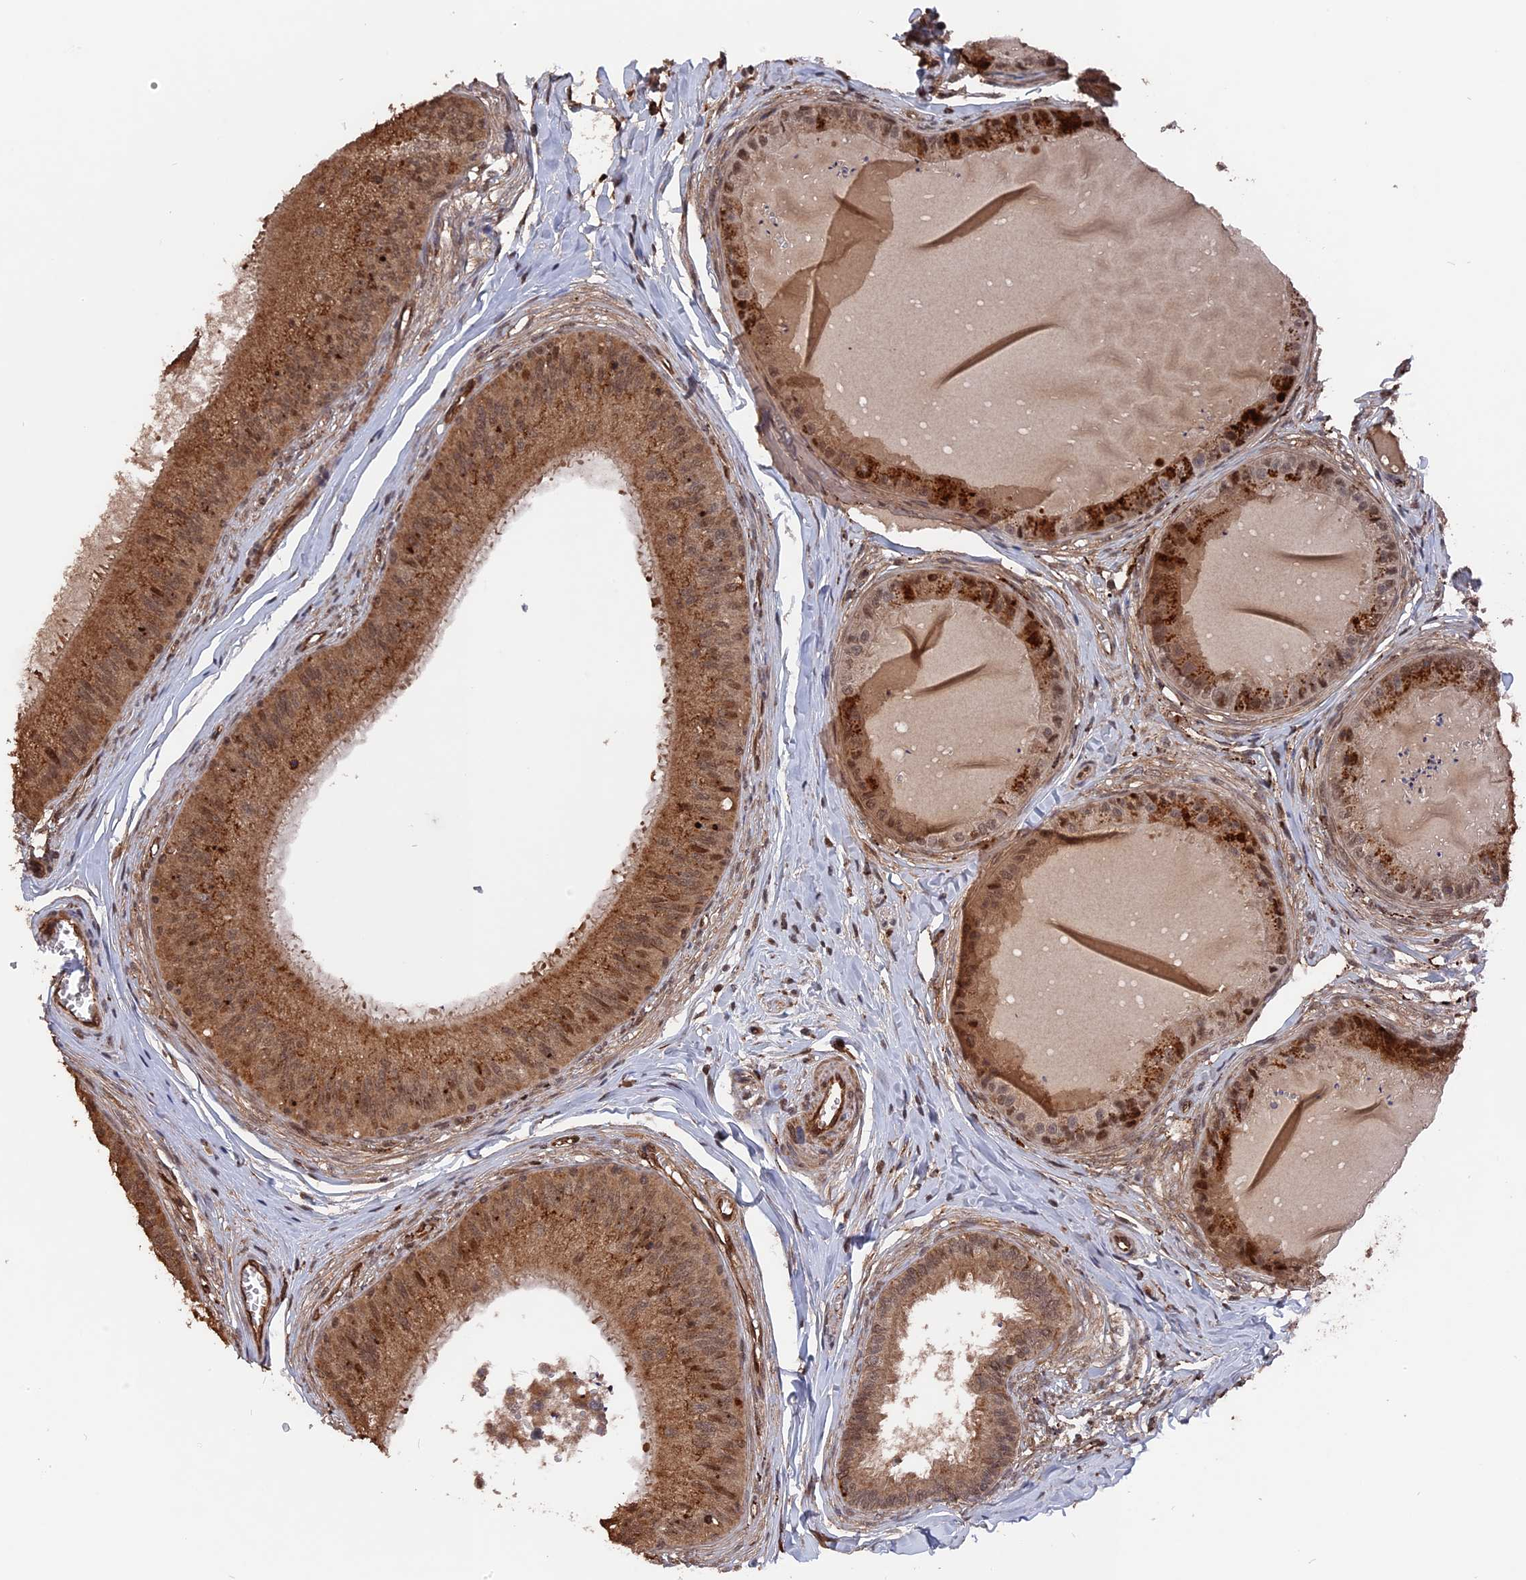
{"staining": {"intensity": "moderate", "quantity": ">75%", "location": "cytoplasmic/membranous,nuclear"}, "tissue": "epididymis", "cell_type": "Glandular cells", "image_type": "normal", "snomed": [{"axis": "morphology", "description": "Normal tissue, NOS"}, {"axis": "topography", "description": "Epididymis"}], "caption": "The histopathology image reveals staining of unremarkable epididymis, revealing moderate cytoplasmic/membranous,nuclear protein positivity (brown color) within glandular cells. (DAB IHC with brightfield microscopy, high magnification).", "gene": "TELO2", "patient": {"sex": "male", "age": 31}}